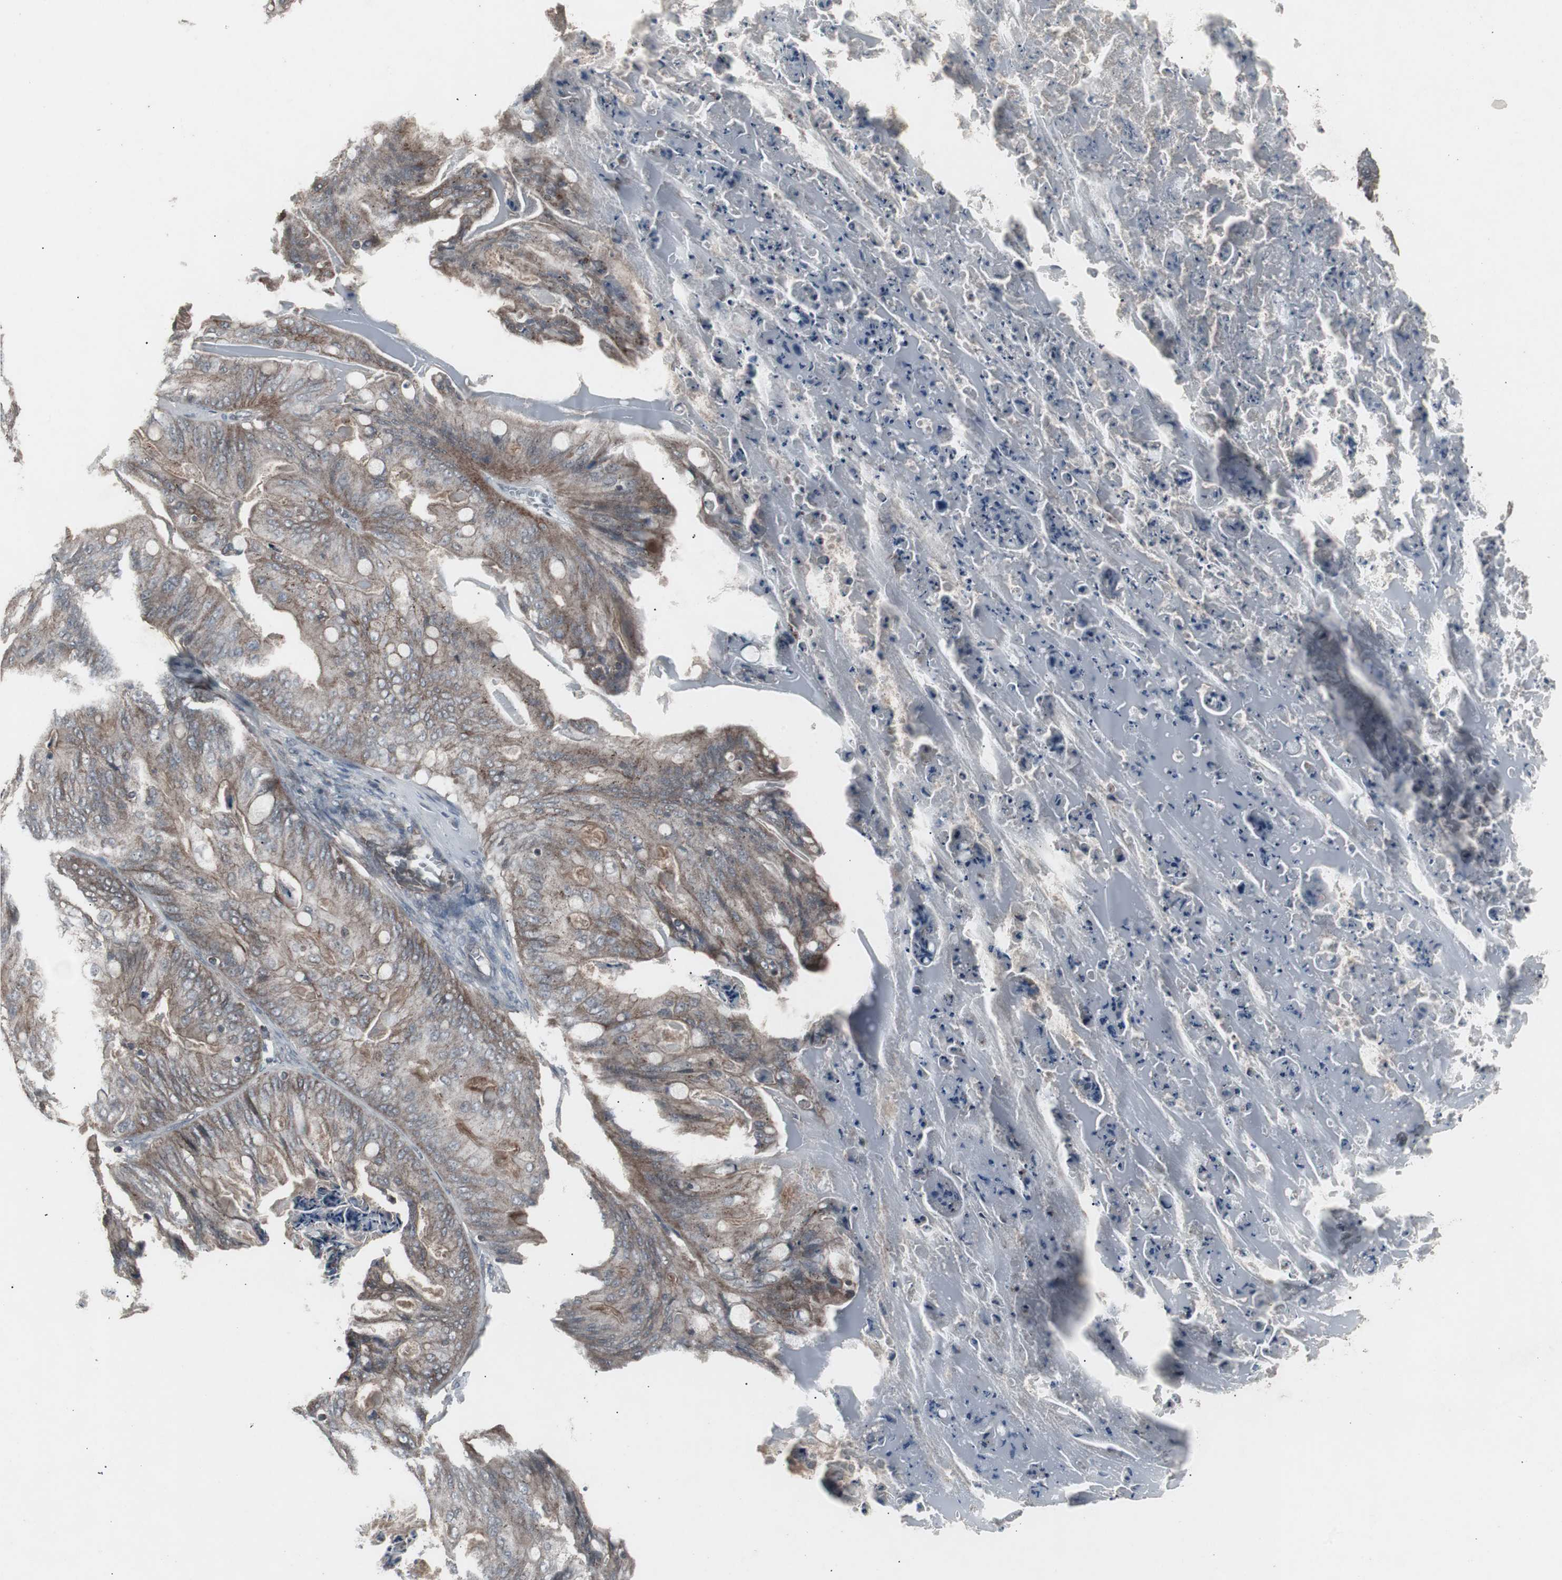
{"staining": {"intensity": "weak", "quantity": "25%-75%", "location": "cytoplasmic/membranous"}, "tissue": "ovarian cancer", "cell_type": "Tumor cells", "image_type": "cancer", "snomed": [{"axis": "morphology", "description": "Cystadenocarcinoma, mucinous, NOS"}, {"axis": "topography", "description": "Ovary"}], "caption": "Tumor cells demonstrate weak cytoplasmic/membranous positivity in about 25%-75% of cells in ovarian cancer (mucinous cystadenocarcinoma). (DAB = brown stain, brightfield microscopy at high magnification).", "gene": "SSTR2", "patient": {"sex": "female", "age": 36}}